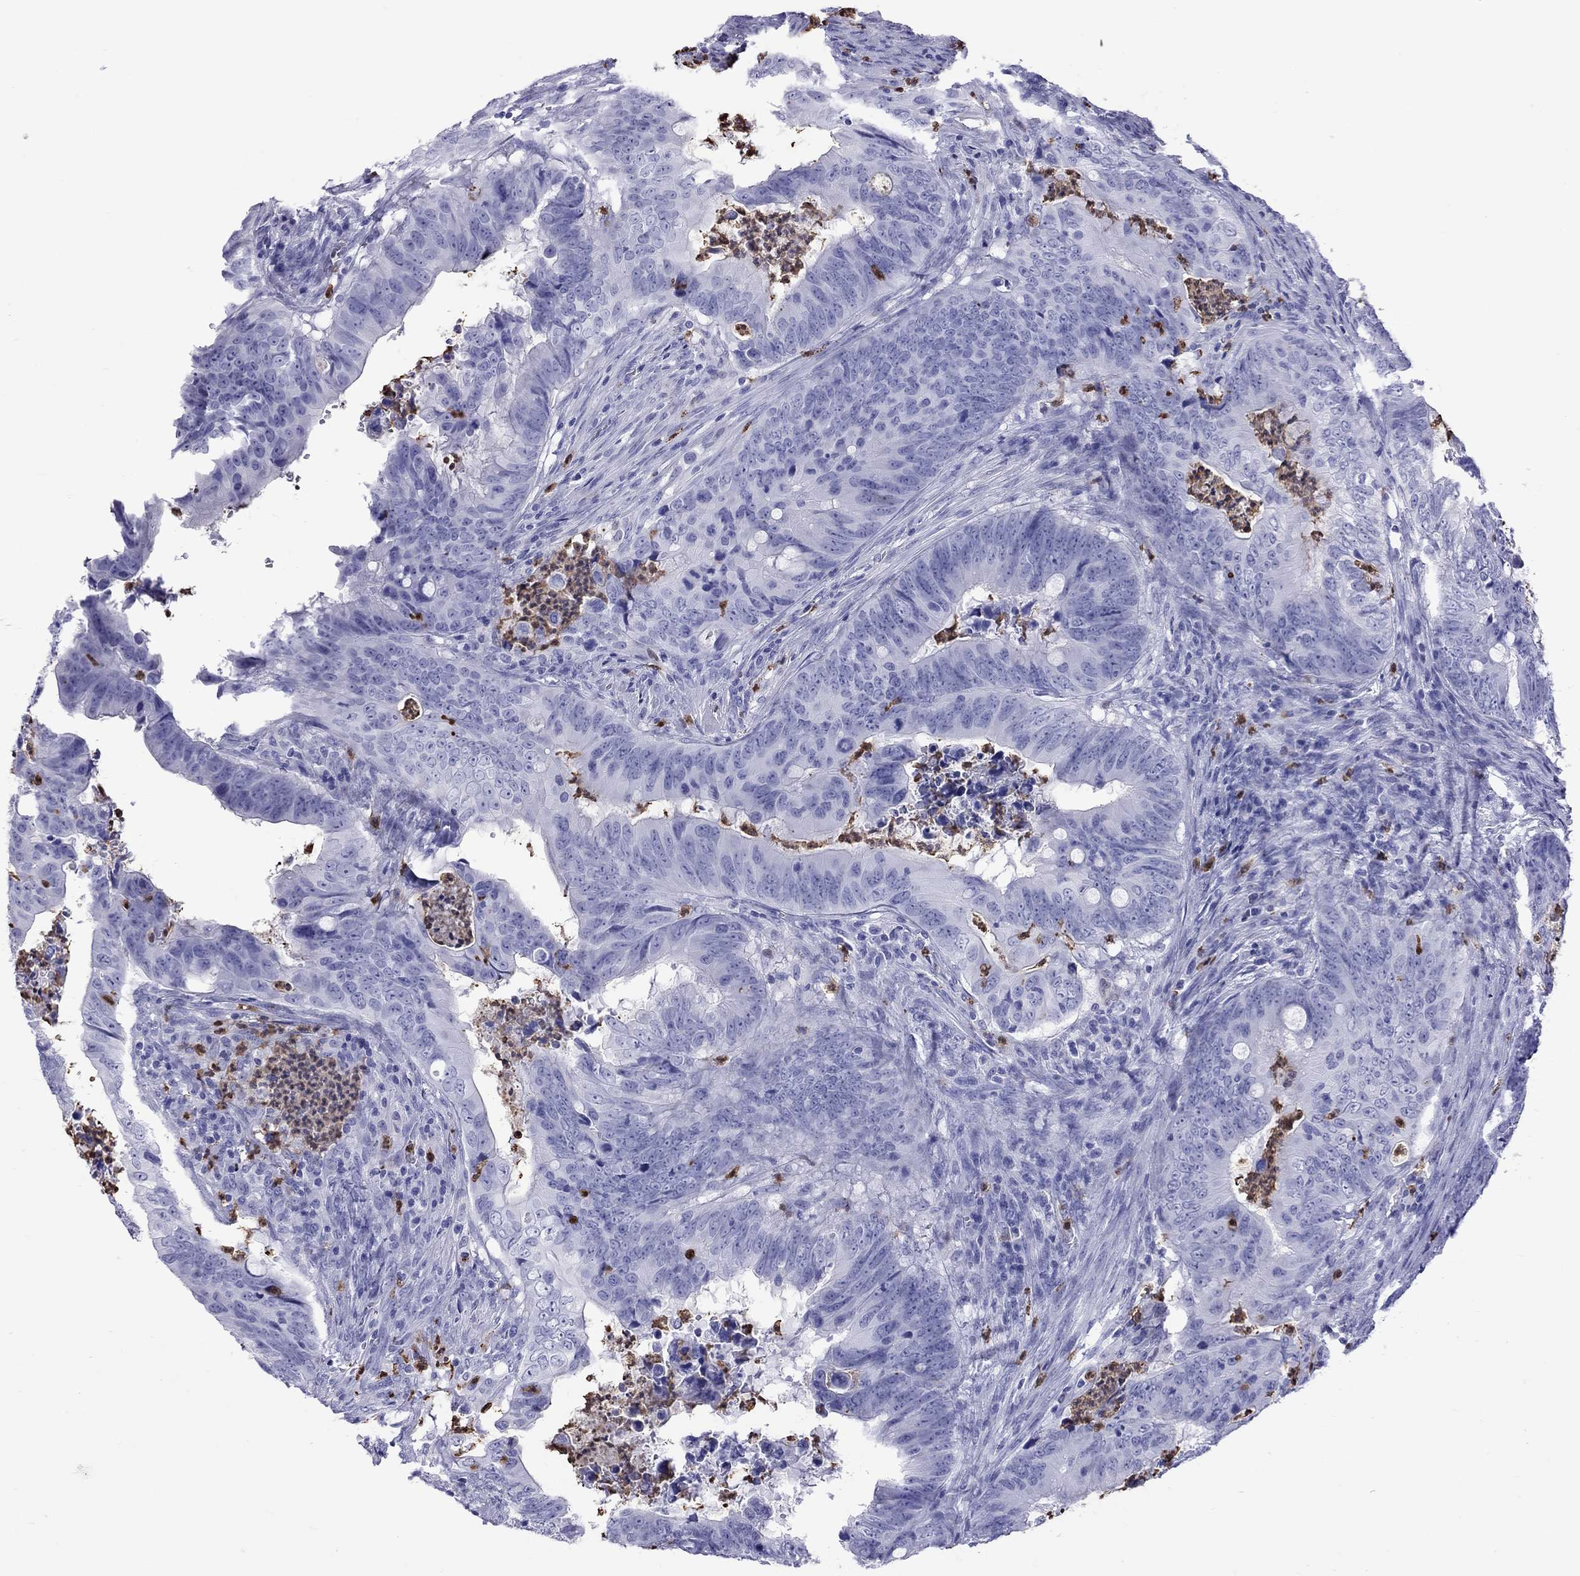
{"staining": {"intensity": "negative", "quantity": "none", "location": "none"}, "tissue": "colorectal cancer", "cell_type": "Tumor cells", "image_type": "cancer", "snomed": [{"axis": "morphology", "description": "Adenocarcinoma, NOS"}, {"axis": "topography", "description": "Colon"}], "caption": "High power microscopy micrograph of an immunohistochemistry (IHC) image of colorectal adenocarcinoma, revealing no significant positivity in tumor cells. (DAB (3,3'-diaminobenzidine) immunohistochemistry visualized using brightfield microscopy, high magnification).", "gene": "SLAMF1", "patient": {"sex": "female", "age": 82}}